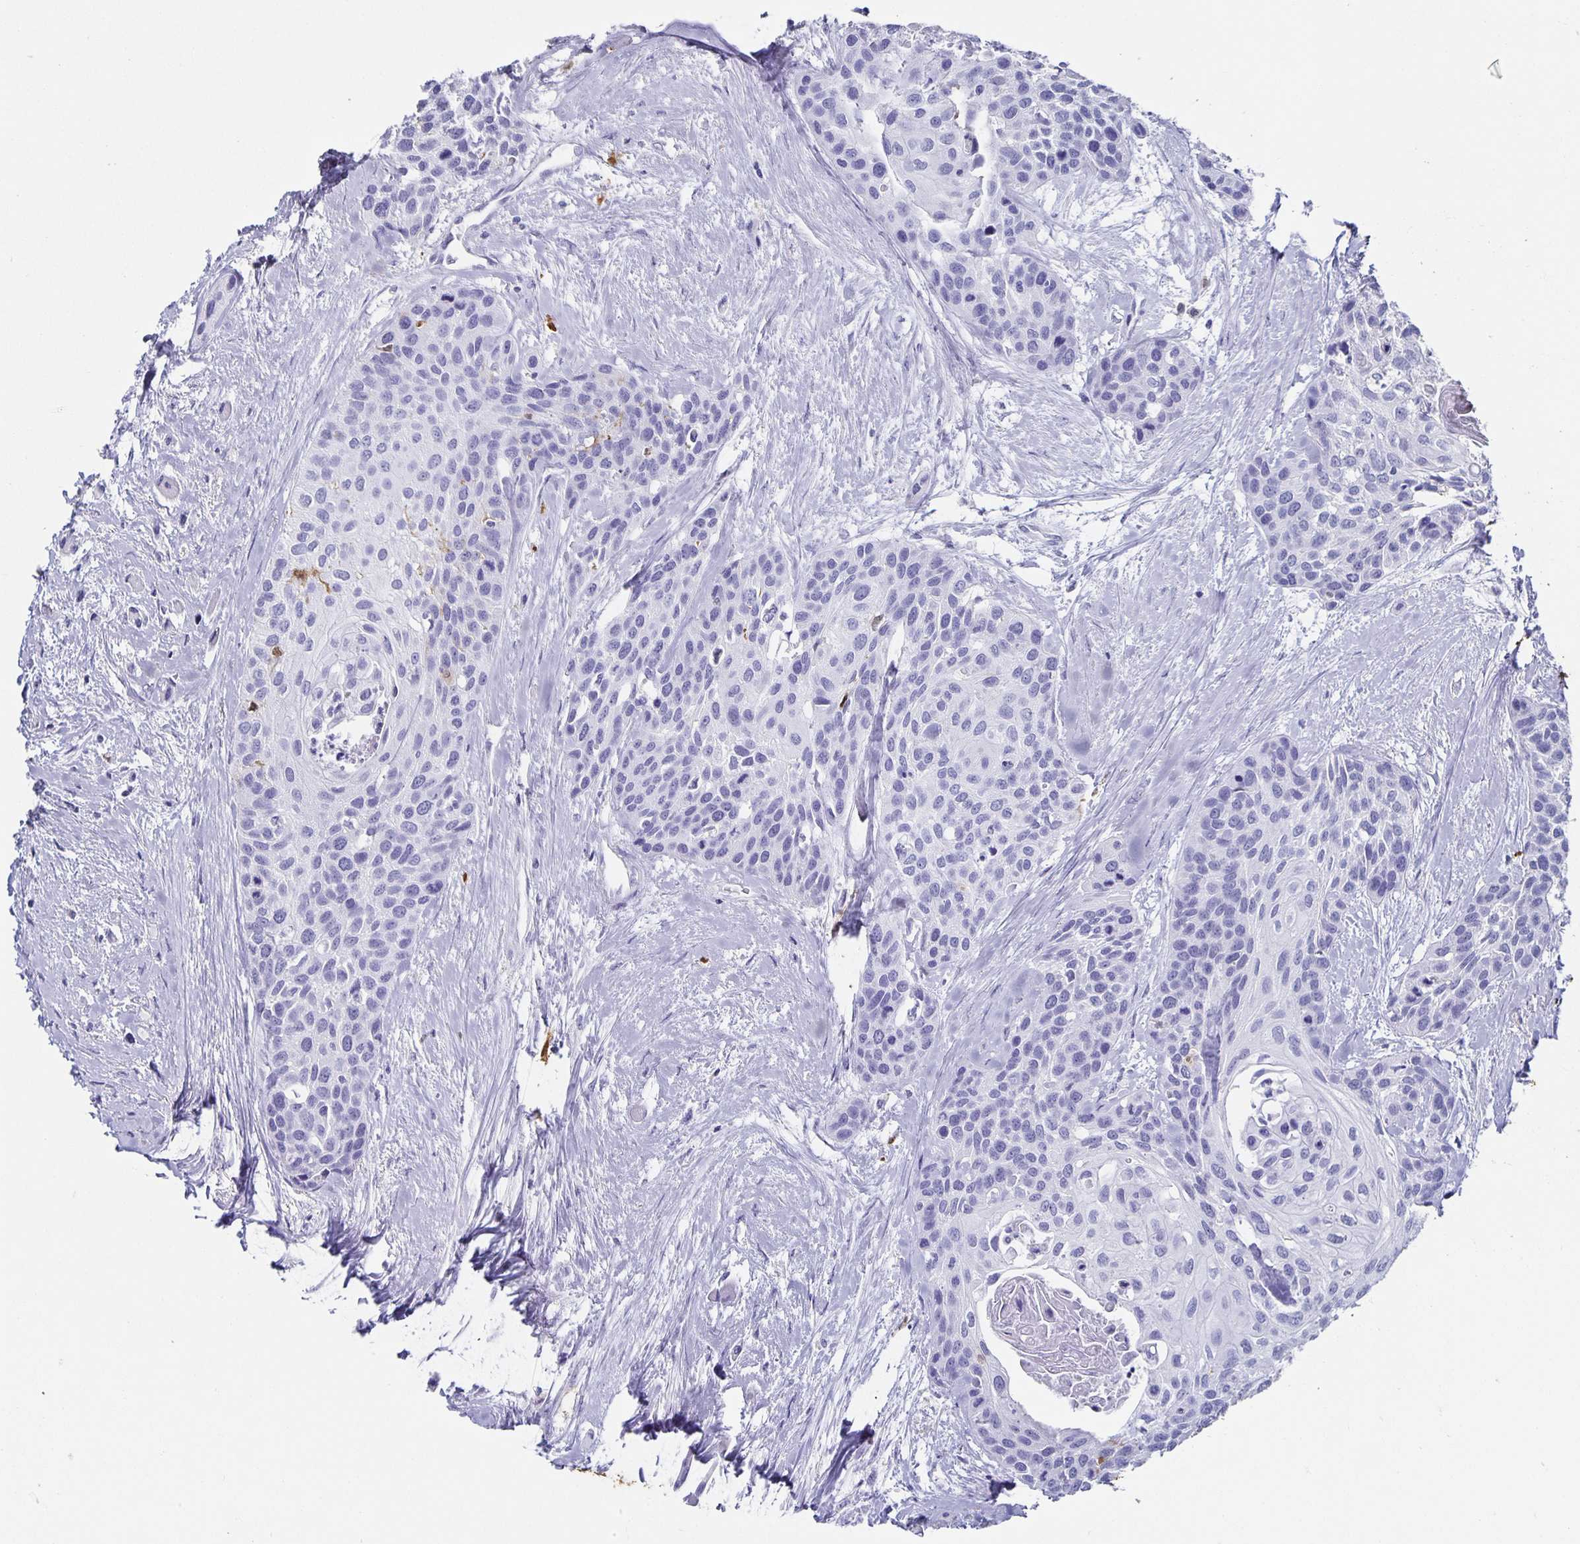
{"staining": {"intensity": "negative", "quantity": "none", "location": "none"}, "tissue": "head and neck cancer", "cell_type": "Tumor cells", "image_type": "cancer", "snomed": [{"axis": "morphology", "description": "Squamous cell carcinoma, NOS"}, {"axis": "topography", "description": "Head-Neck"}], "caption": "Micrograph shows no protein expression in tumor cells of head and neck cancer tissue.", "gene": "CHGA", "patient": {"sex": "female", "age": 50}}